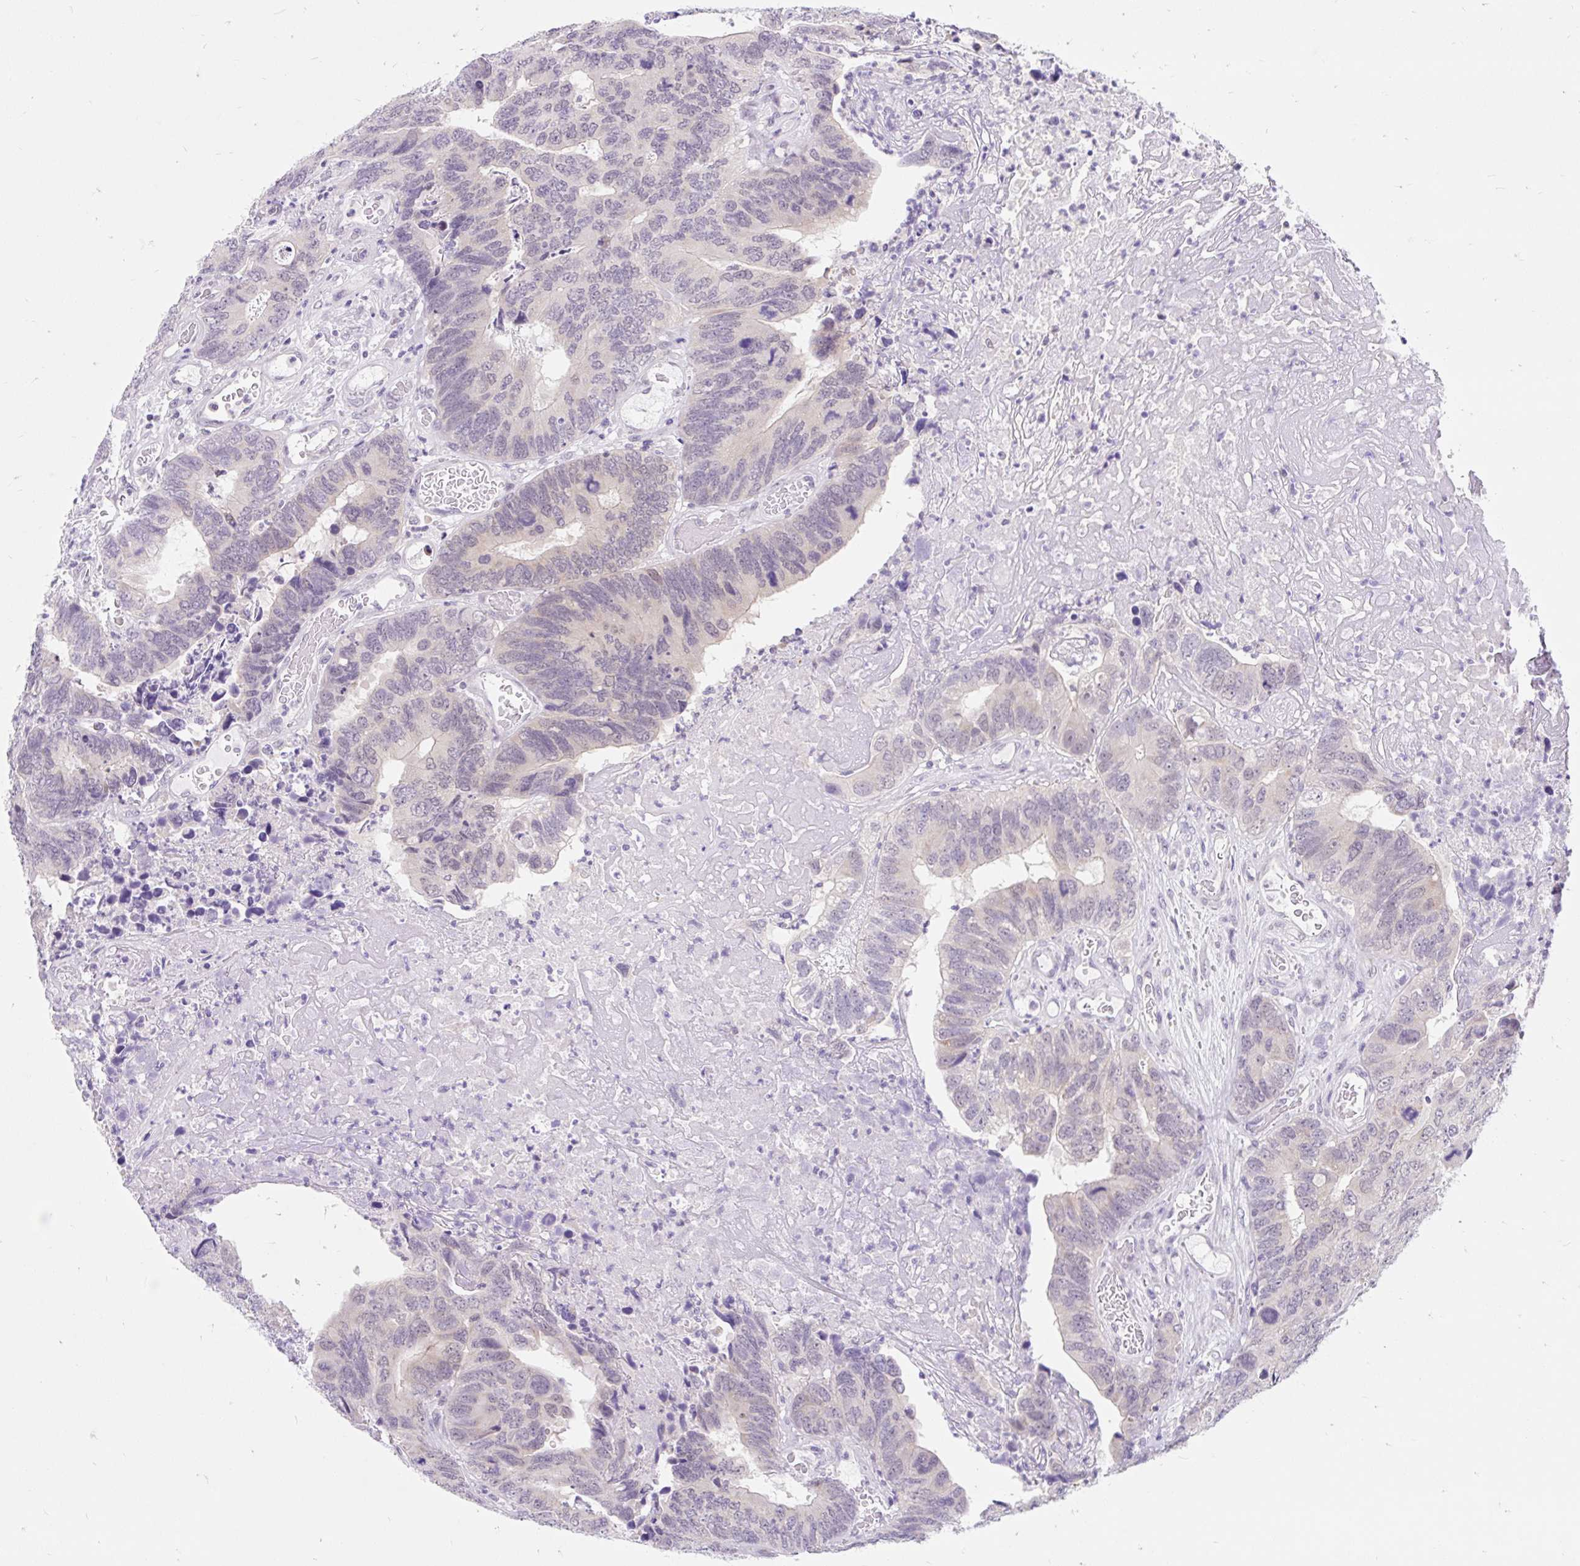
{"staining": {"intensity": "negative", "quantity": "none", "location": "none"}, "tissue": "colorectal cancer", "cell_type": "Tumor cells", "image_type": "cancer", "snomed": [{"axis": "morphology", "description": "Adenocarcinoma, NOS"}, {"axis": "topography", "description": "Colon"}], "caption": "IHC of adenocarcinoma (colorectal) shows no expression in tumor cells.", "gene": "ITPK1", "patient": {"sex": "female", "age": 67}}